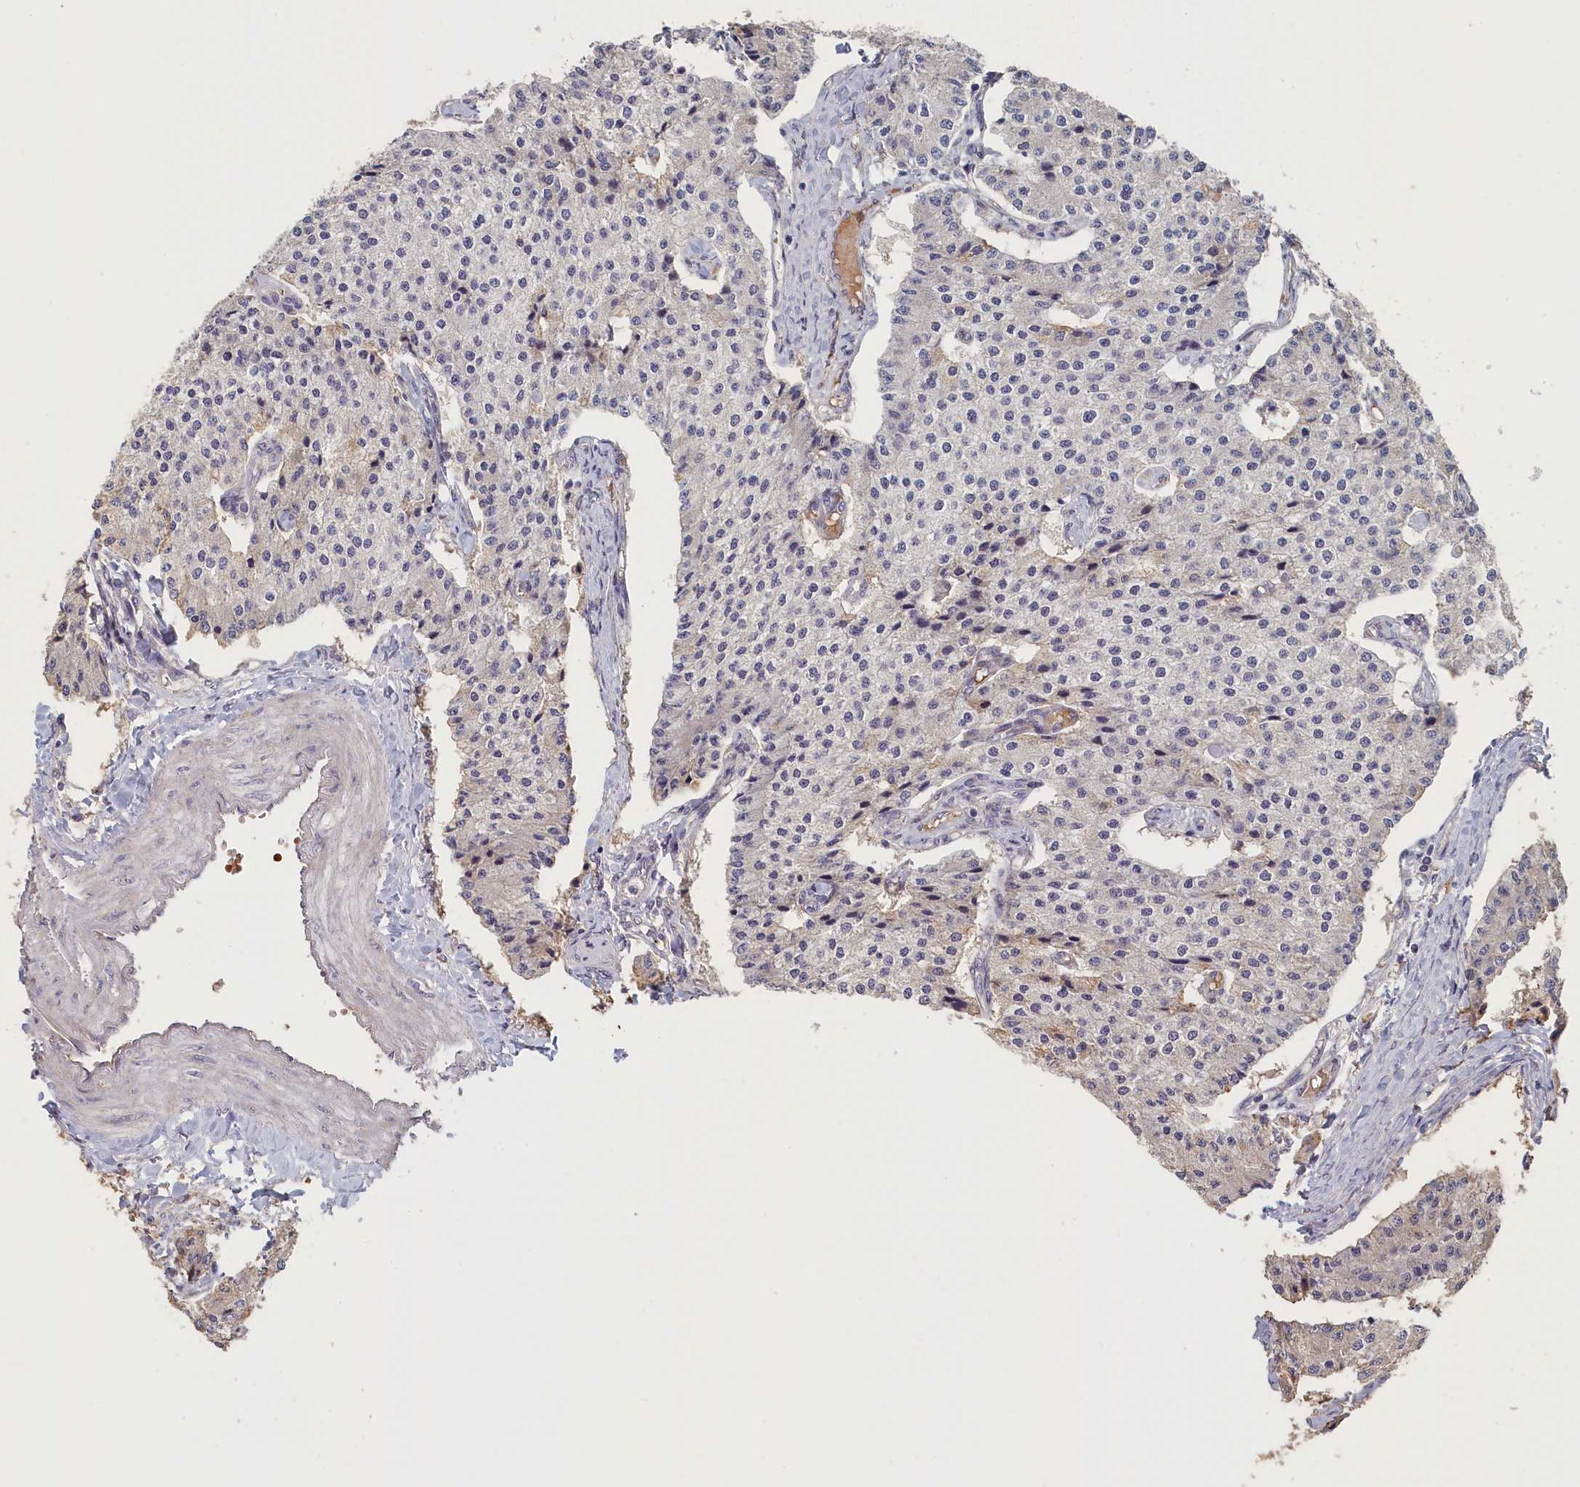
{"staining": {"intensity": "negative", "quantity": "none", "location": "none"}, "tissue": "carcinoid", "cell_type": "Tumor cells", "image_type": "cancer", "snomed": [{"axis": "morphology", "description": "Carcinoid, malignant, NOS"}, {"axis": "topography", "description": "Colon"}], "caption": "Carcinoid (malignant) stained for a protein using IHC exhibits no positivity tumor cells.", "gene": "STX16", "patient": {"sex": "female", "age": 52}}